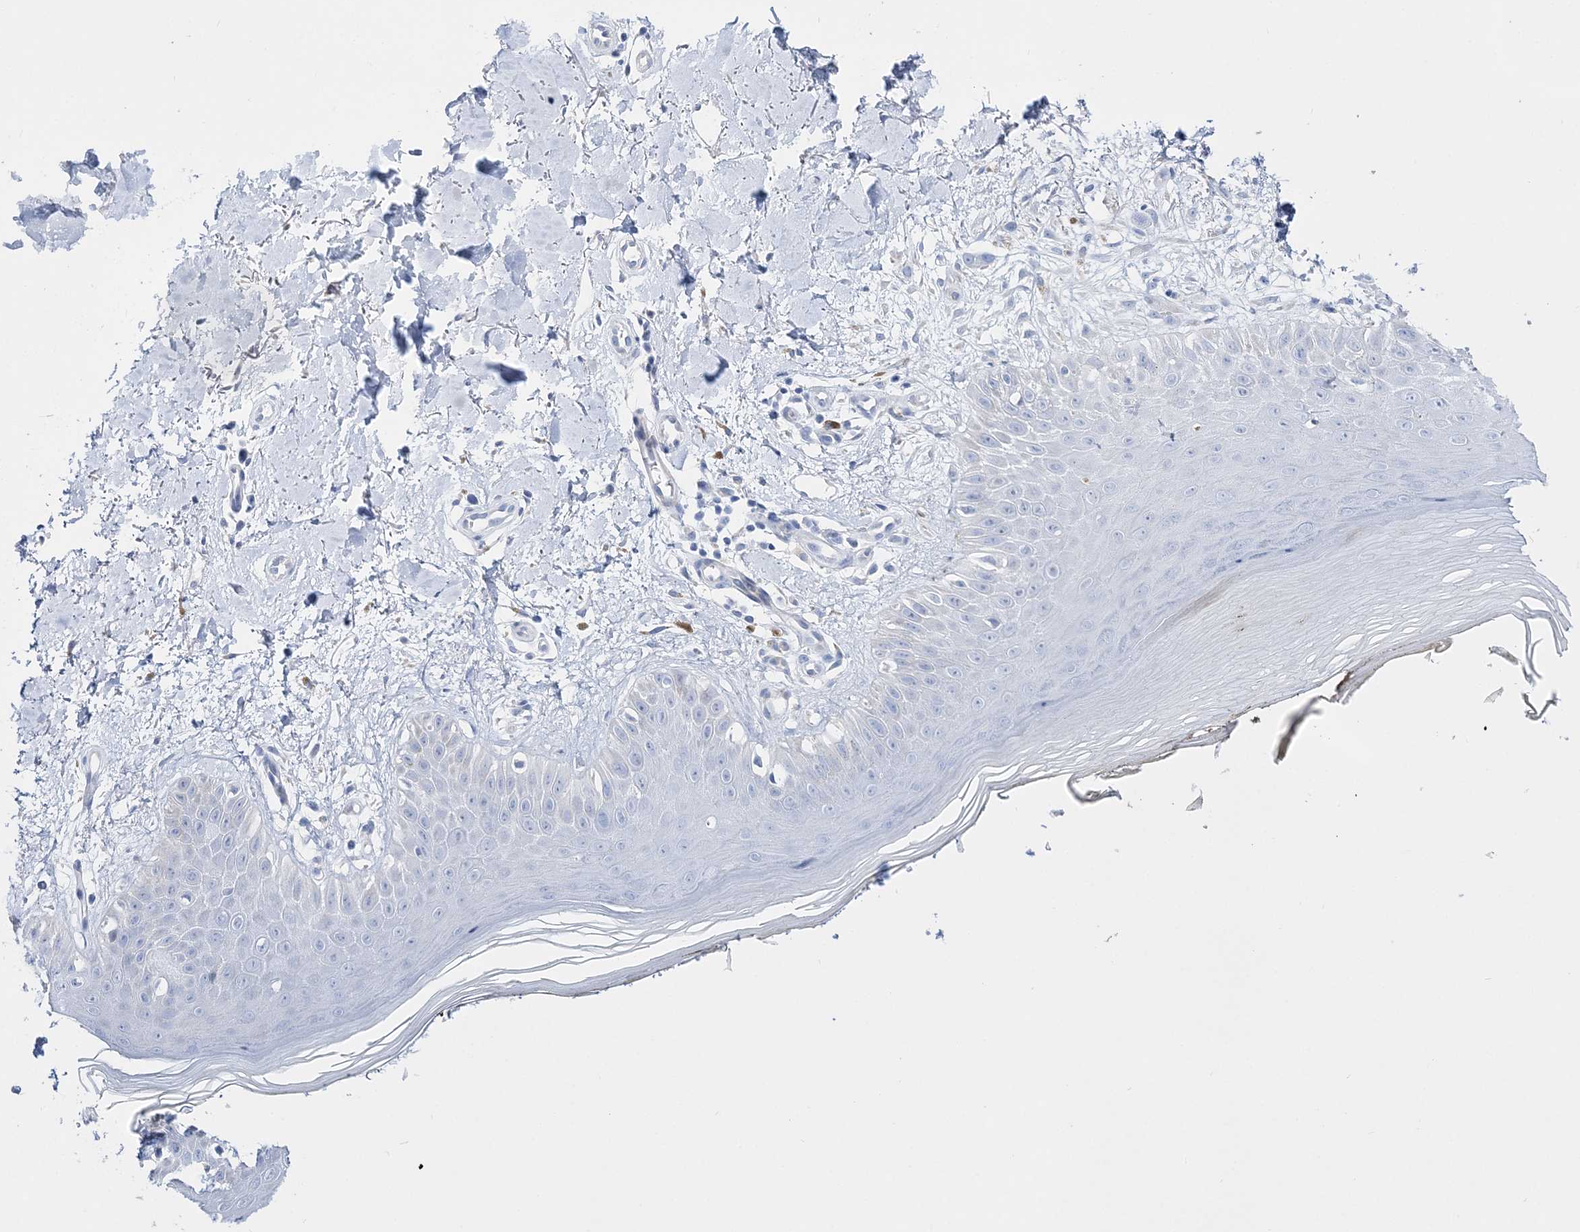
{"staining": {"intensity": "negative", "quantity": "none", "location": "none"}, "tissue": "skin", "cell_type": "Fibroblasts", "image_type": "normal", "snomed": [{"axis": "morphology", "description": "Normal tissue, NOS"}, {"axis": "topography", "description": "Skin"}], "caption": "Immunohistochemistry (IHC) photomicrograph of normal skin: skin stained with DAB (3,3'-diaminobenzidine) reveals no significant protein staining in fibroblasts.", "gene": "TSPYL6", "patient": {"sex": "female", "age": 64}}